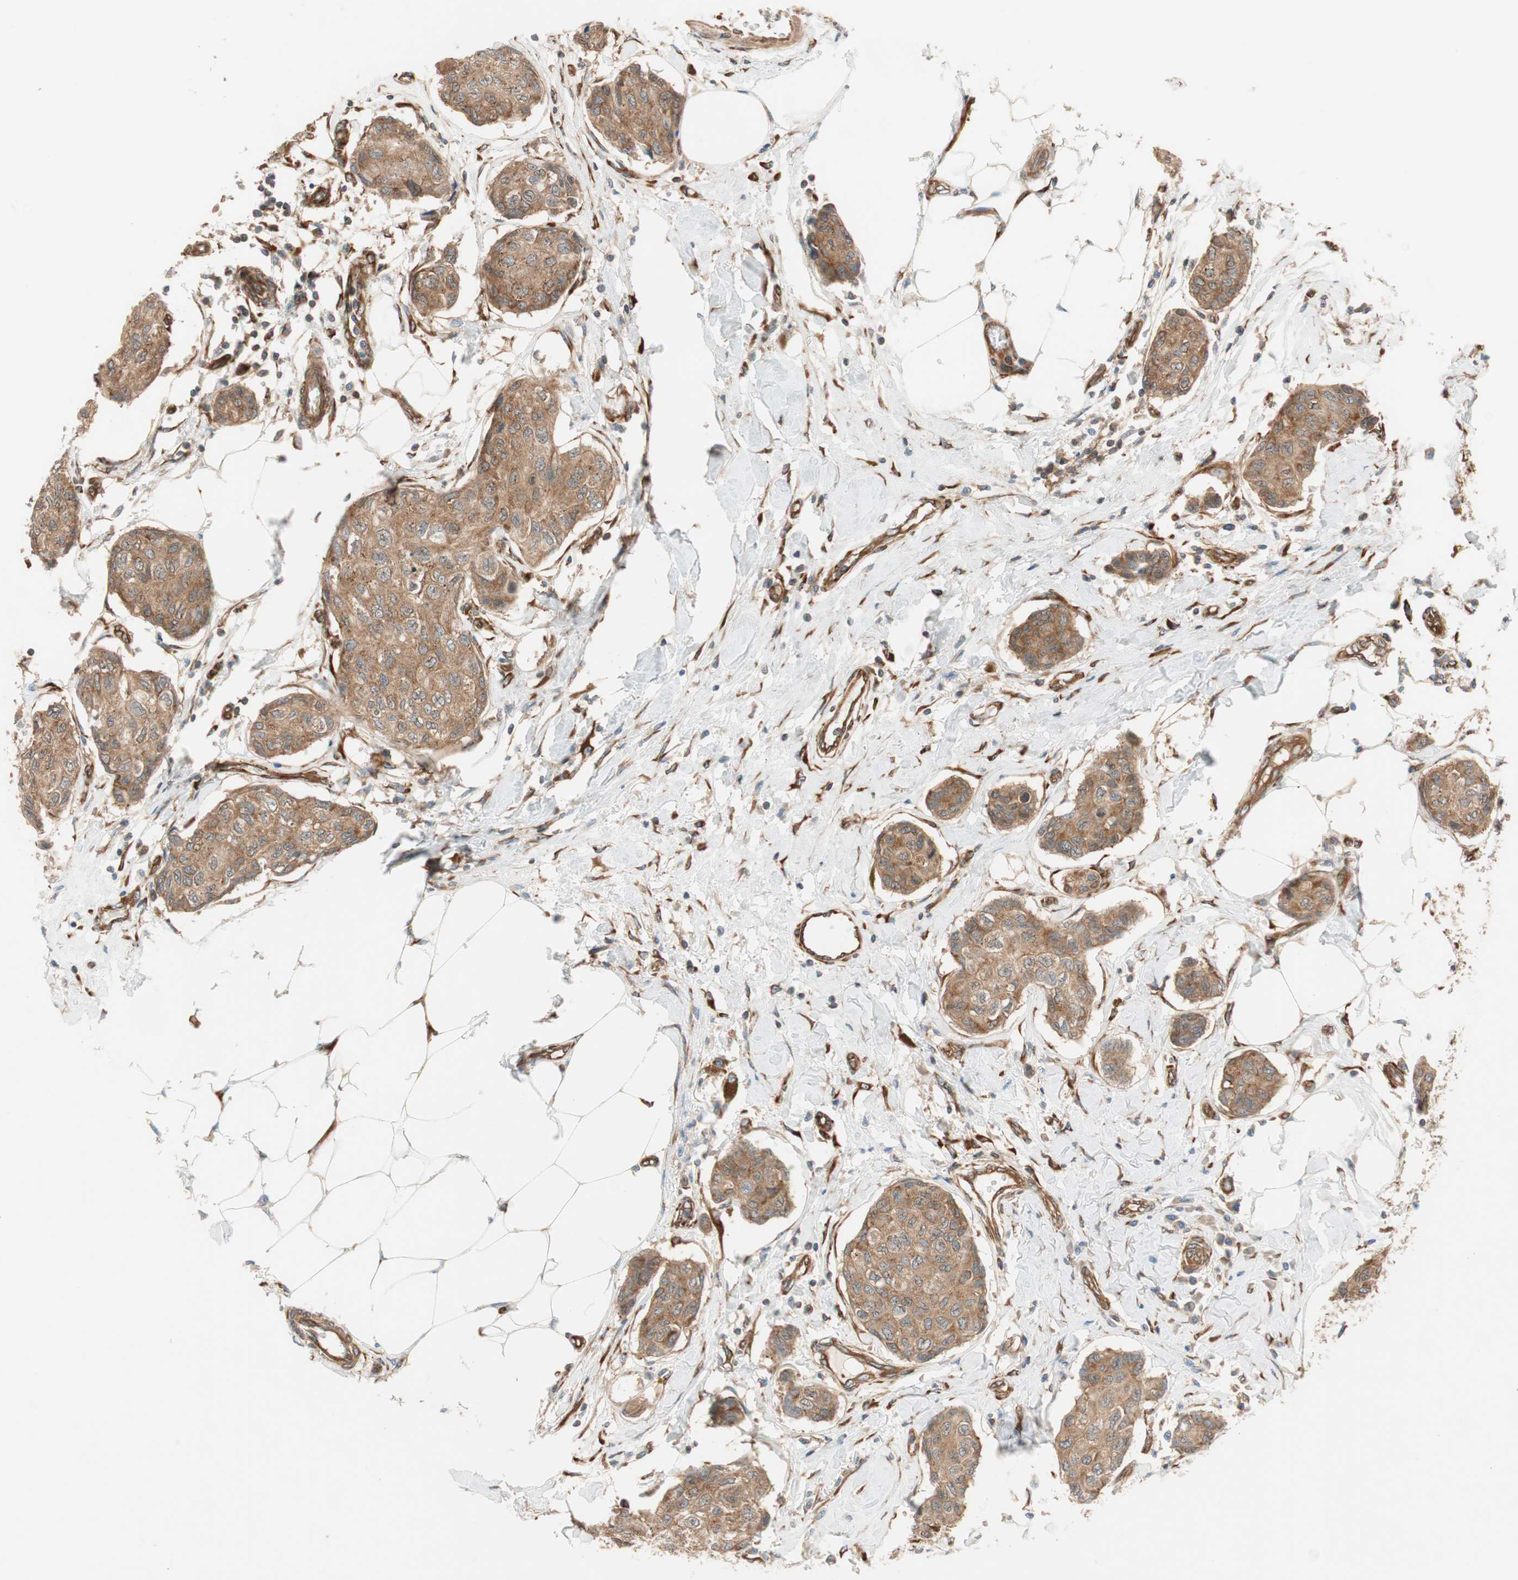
{"staining": {"intensity": "moderate", "quantity": ">75%", "location": "cytoplasmic/membranous"}, "tissue": "breast cancer", "cell_type": "Tumor cells", "image_type": "cancer", "snomed": [{"axis": "morphology", "description": "Duct carcinoma"}, {"axis": "topography", "description": "Breast"}], "caption": "Intraductal carcinoma (breast) stained for a protein exhibits moderate cytoplasmic/membranous positivity in tumor cells. (IHC, brightfield microscopy, high magnification).", "gene": "WASL", "patient": {"sex": "female", "age": 80}}